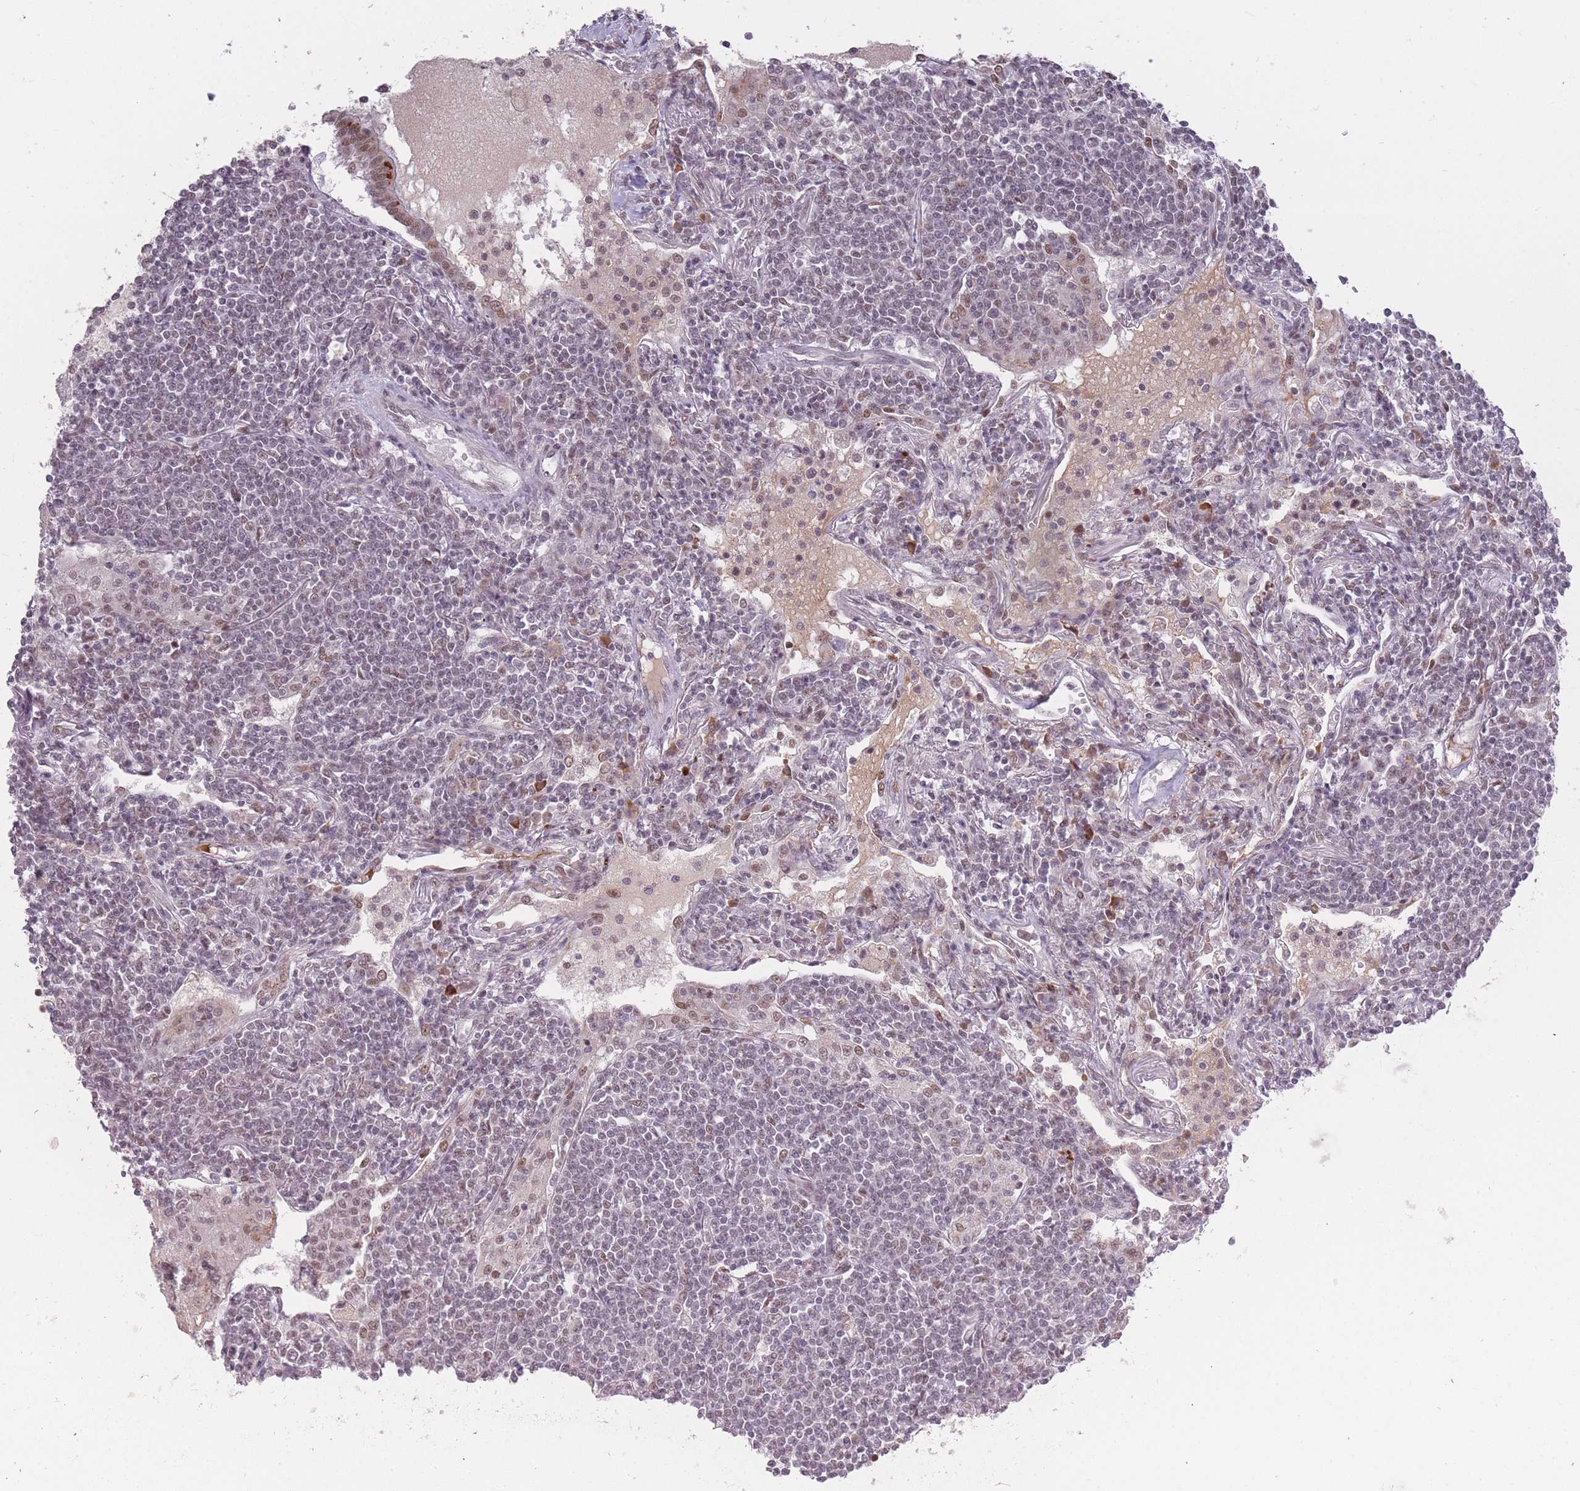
{"staining": {"intensity": "negative", "quantity": "none", "location": "none"}, "tissue": "lymphoma", "cell_type": "Tumor cells", "image_type": "cancer", "snomed": [{"axis": "morphology", "description": "Malignant lymphoma, non-Hodgkin's type, Low grade"}, {"axis": "topography", "description": "Lymph node"}], "caption": "A high-resolution image shows immunohistochemistry (IHC) staining of lymphoma, which displays no significant expression in tumor cells.", "gene": "HNRNPUL1", "patient": {"sex": "female", "age": 67}}